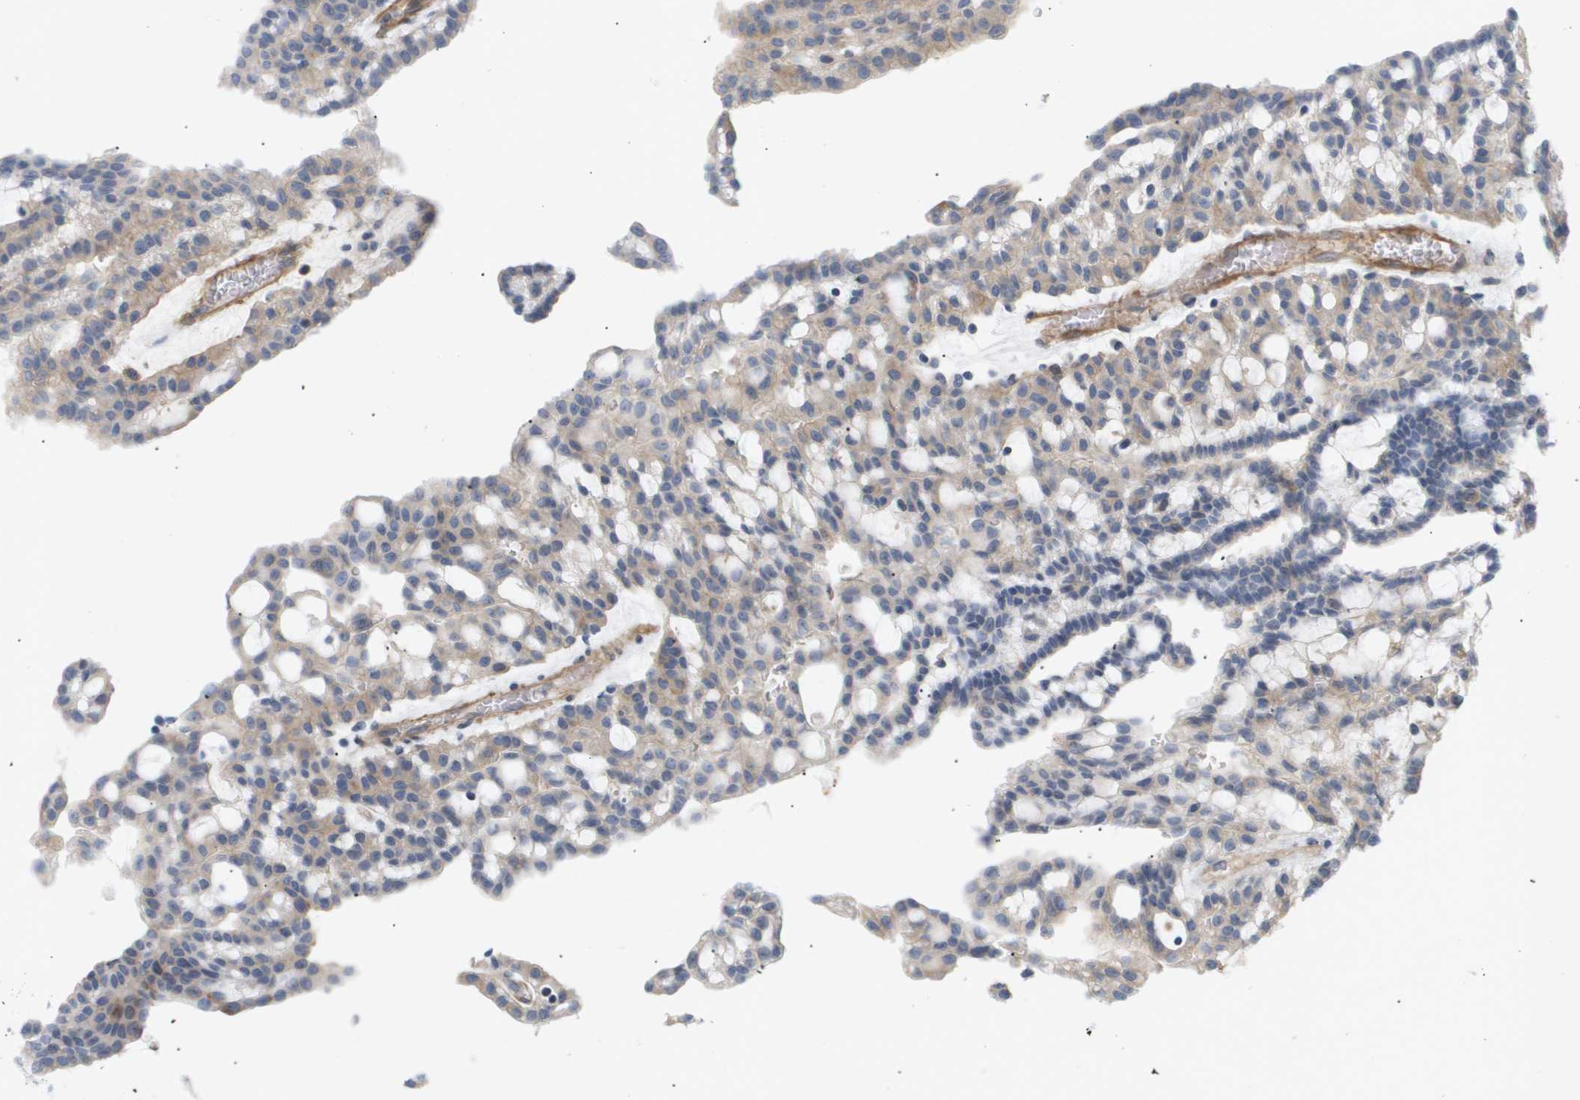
{"staining": {"intensity": "weak", "quantity": "25%-75%", "location": "cytoplasmic/membranous"}, "tissue": "renal cancer", "cell_type": "Tumor cells", "image_type": "cancer", "snomed": [{"axis": "morphology", "description": "Adenocarcinoma, NOS"}, {"axis": "topography", "description": "Kidney"}], "caption": "Human adenocarcinoma (renal) stained for a protein (brown) demonstrates weak cytoplasmic/membranous positive staining in approximately 25%-75% of tumor cells.", "gene": "CORO2B", "patient": {"sex": "male", "age": 63}}